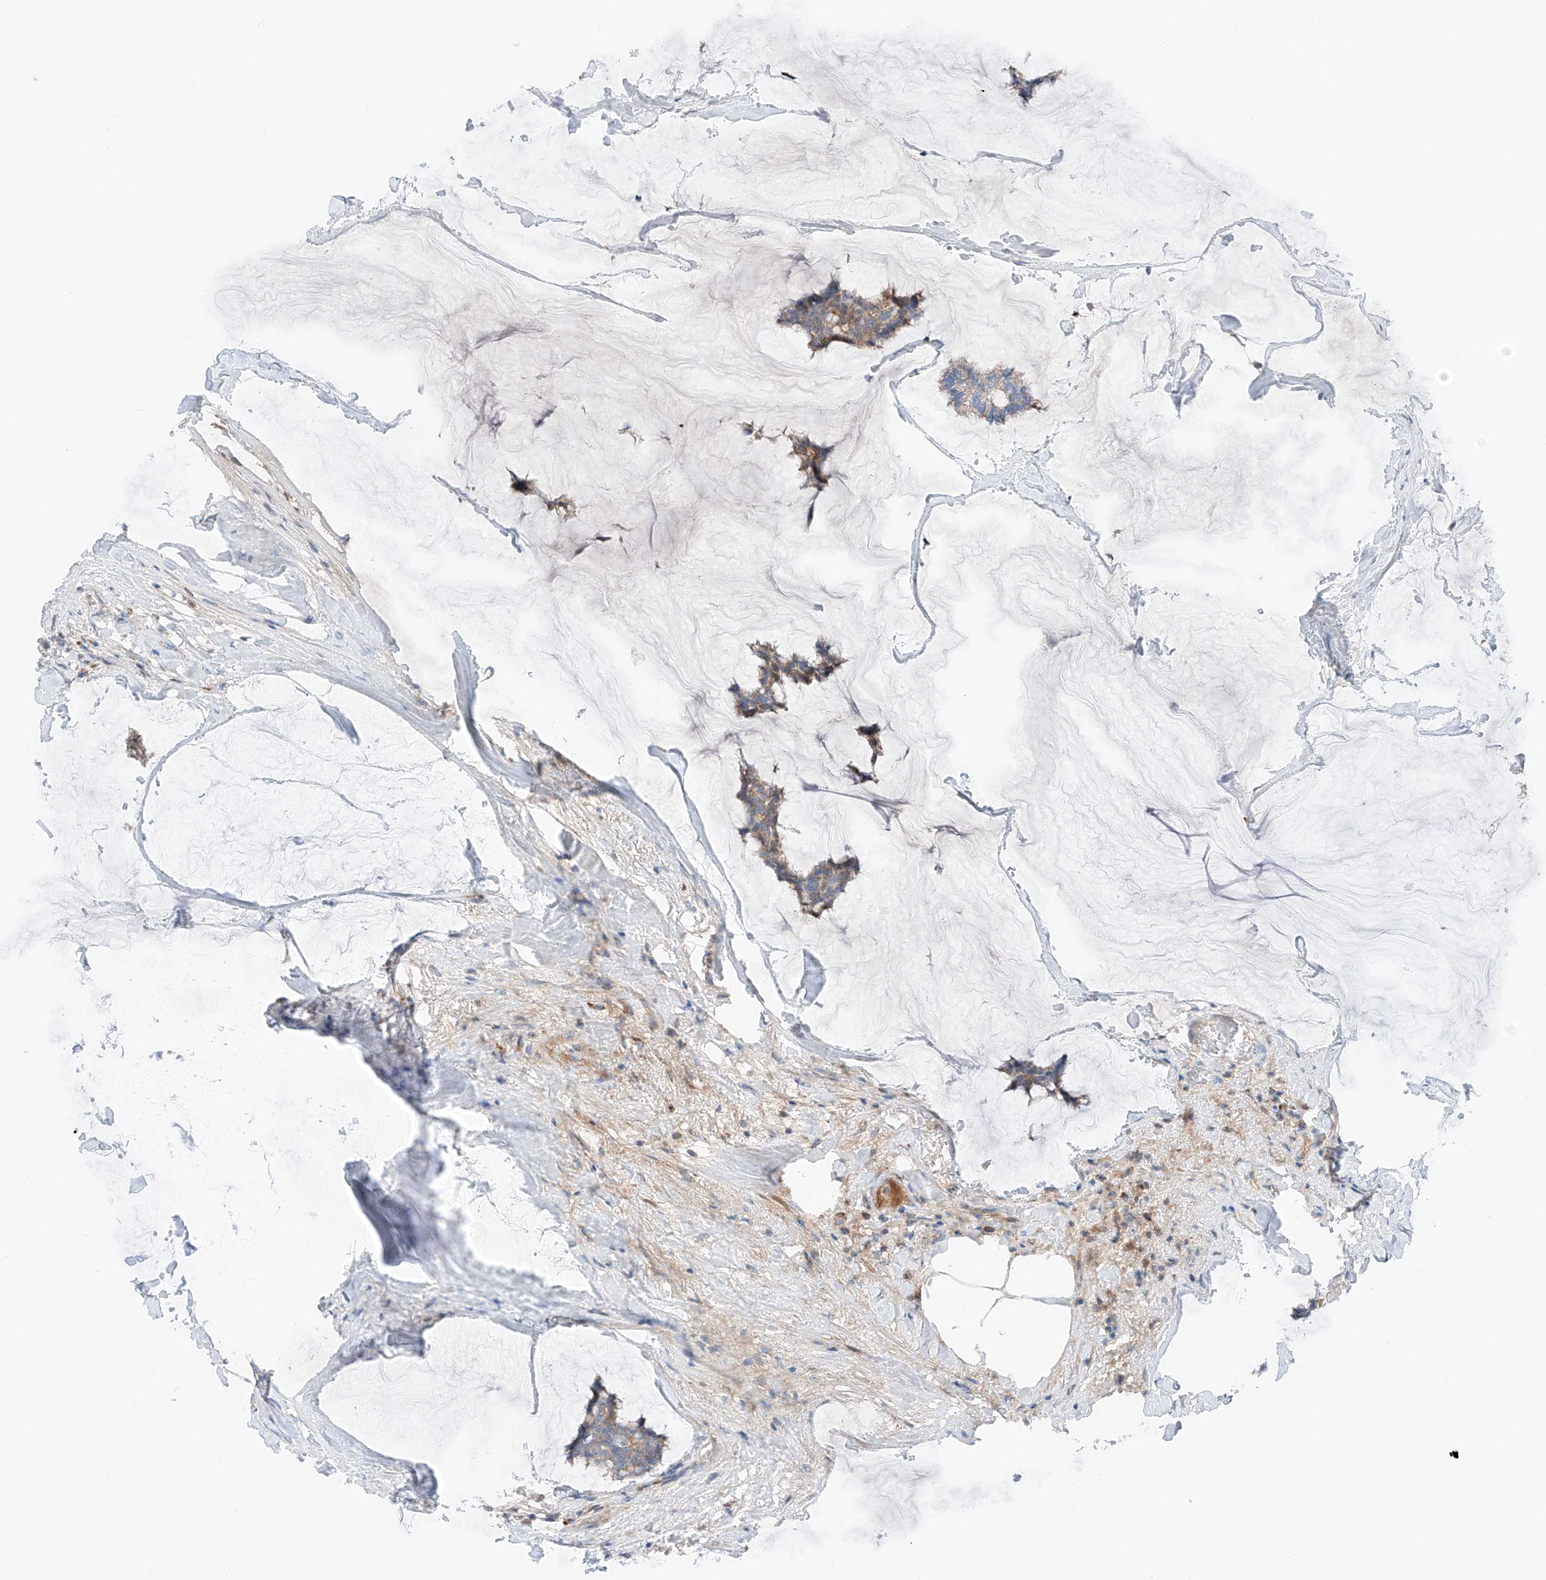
{"staining": {"intensity": "moderate", "quantity": "25%-75%", "location": "cytoplasmic/membranous"}, "tissue": "breast cancer", "cell_type": "Tumor cells", "image_type": "cancer", "snomed": [{"axis": "morphology", "description": "Duct carcinoma"}, {"axis": "topography", "description": "Breast"}], "caption": "About 25%-75% of tumor cells in breast invasive ductal carcinoma reveal moderate cytoplasmic/membranous protein expression as visualized by brown immunohistochemical staining.", "gene": "MRAP", "patient": {"sex": "female", "age": 93}}